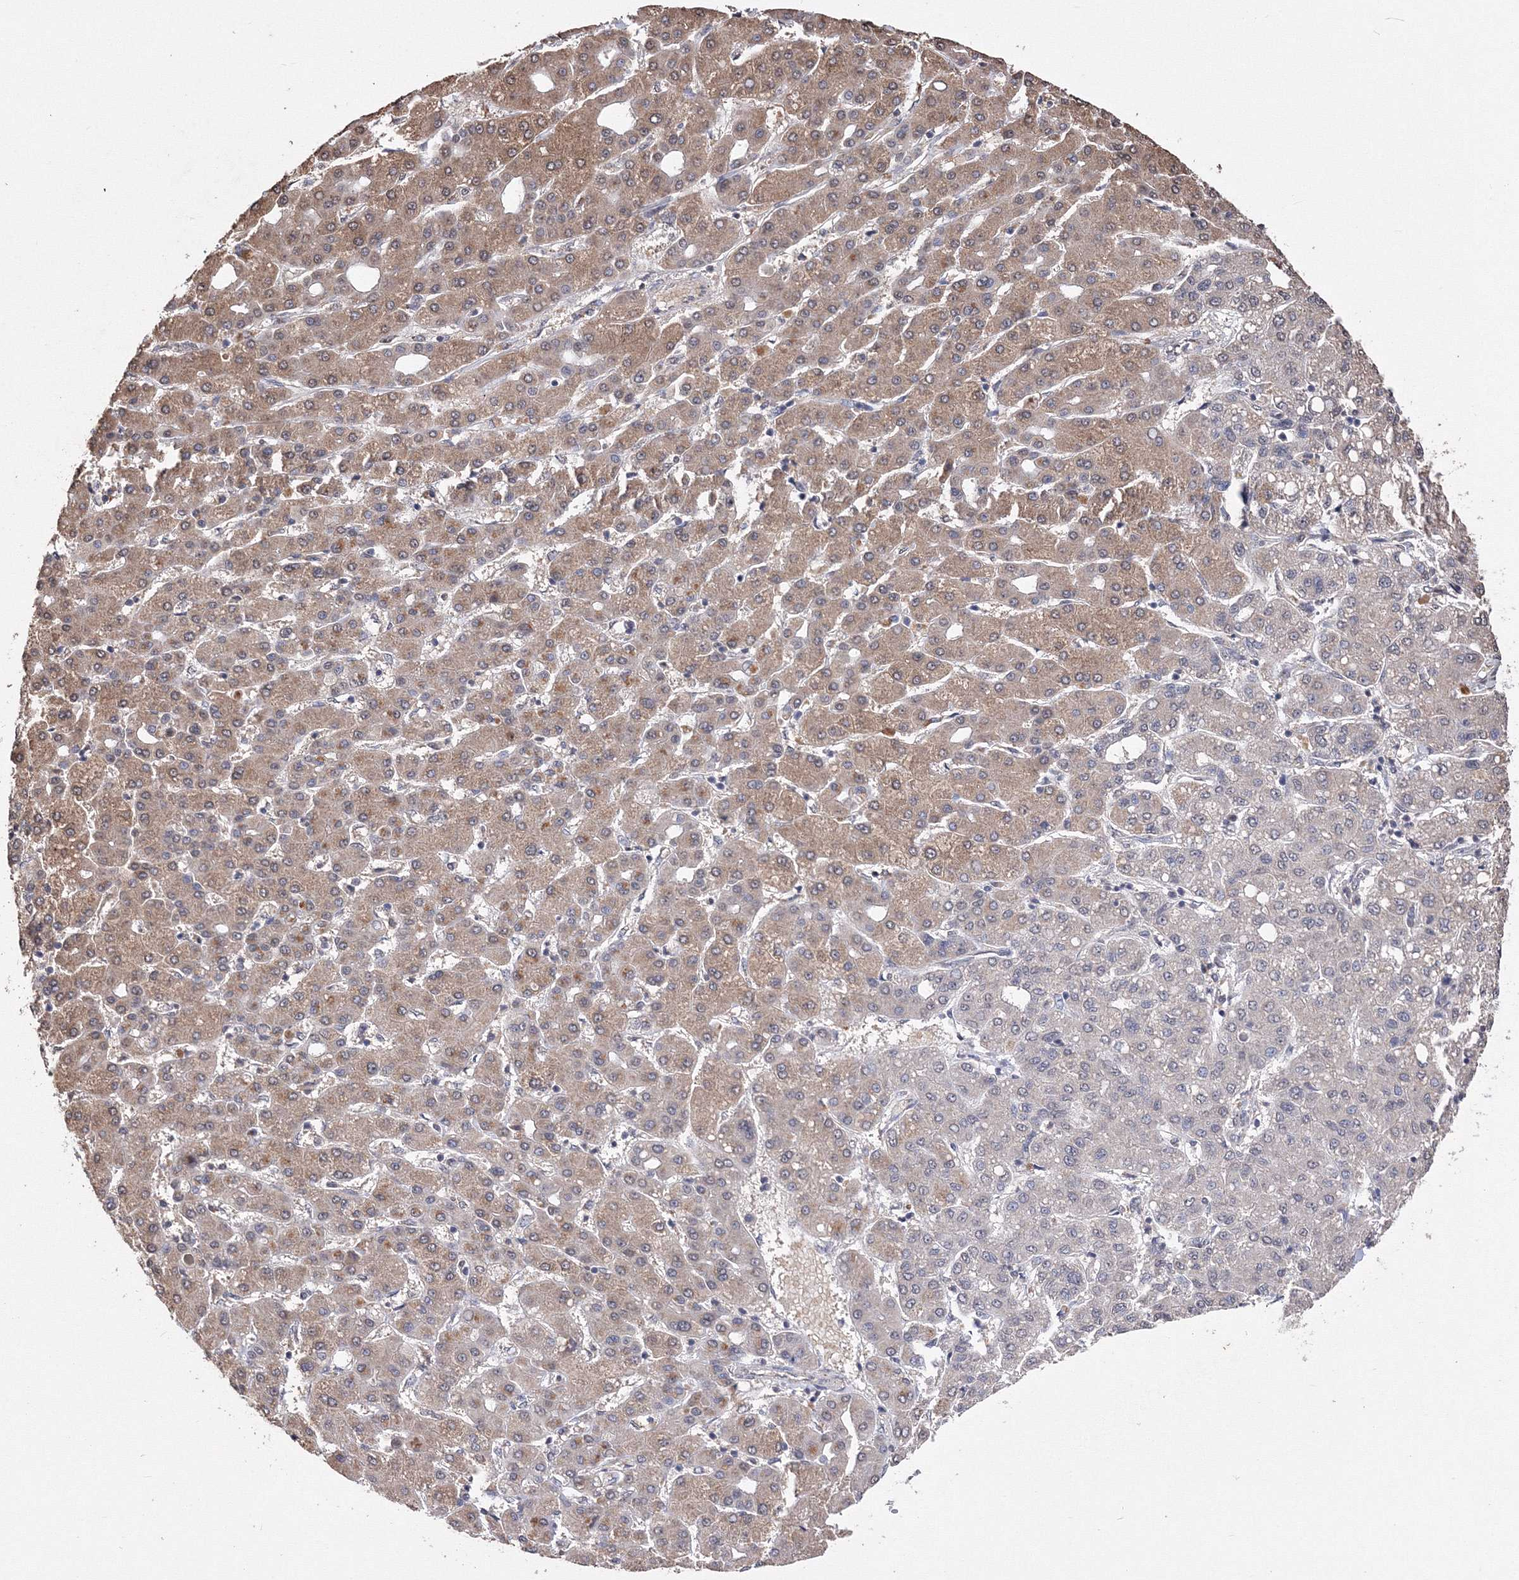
{"staining": {"intensity": "moderate", "quantity": ">75%", "location": "cytoplasmic/membranous"}, "tissue": "liver cancer", "cell_type": "Tumor cells", "image_type": "cancer", "snomed": [{"axis": "morphology", "description": "Carcinoma, Hepatocellular, NOS"}, {"axis": "topography", "description": "Liver"}], "caption": "Immunohistochemical staining of human liver cancer shows medium levels of moderate cytoplasmic/membranous protein staining in about >75% of tumor cells.", "gene": "GPN1", "patient": {"sex": "male", "age": 65}}